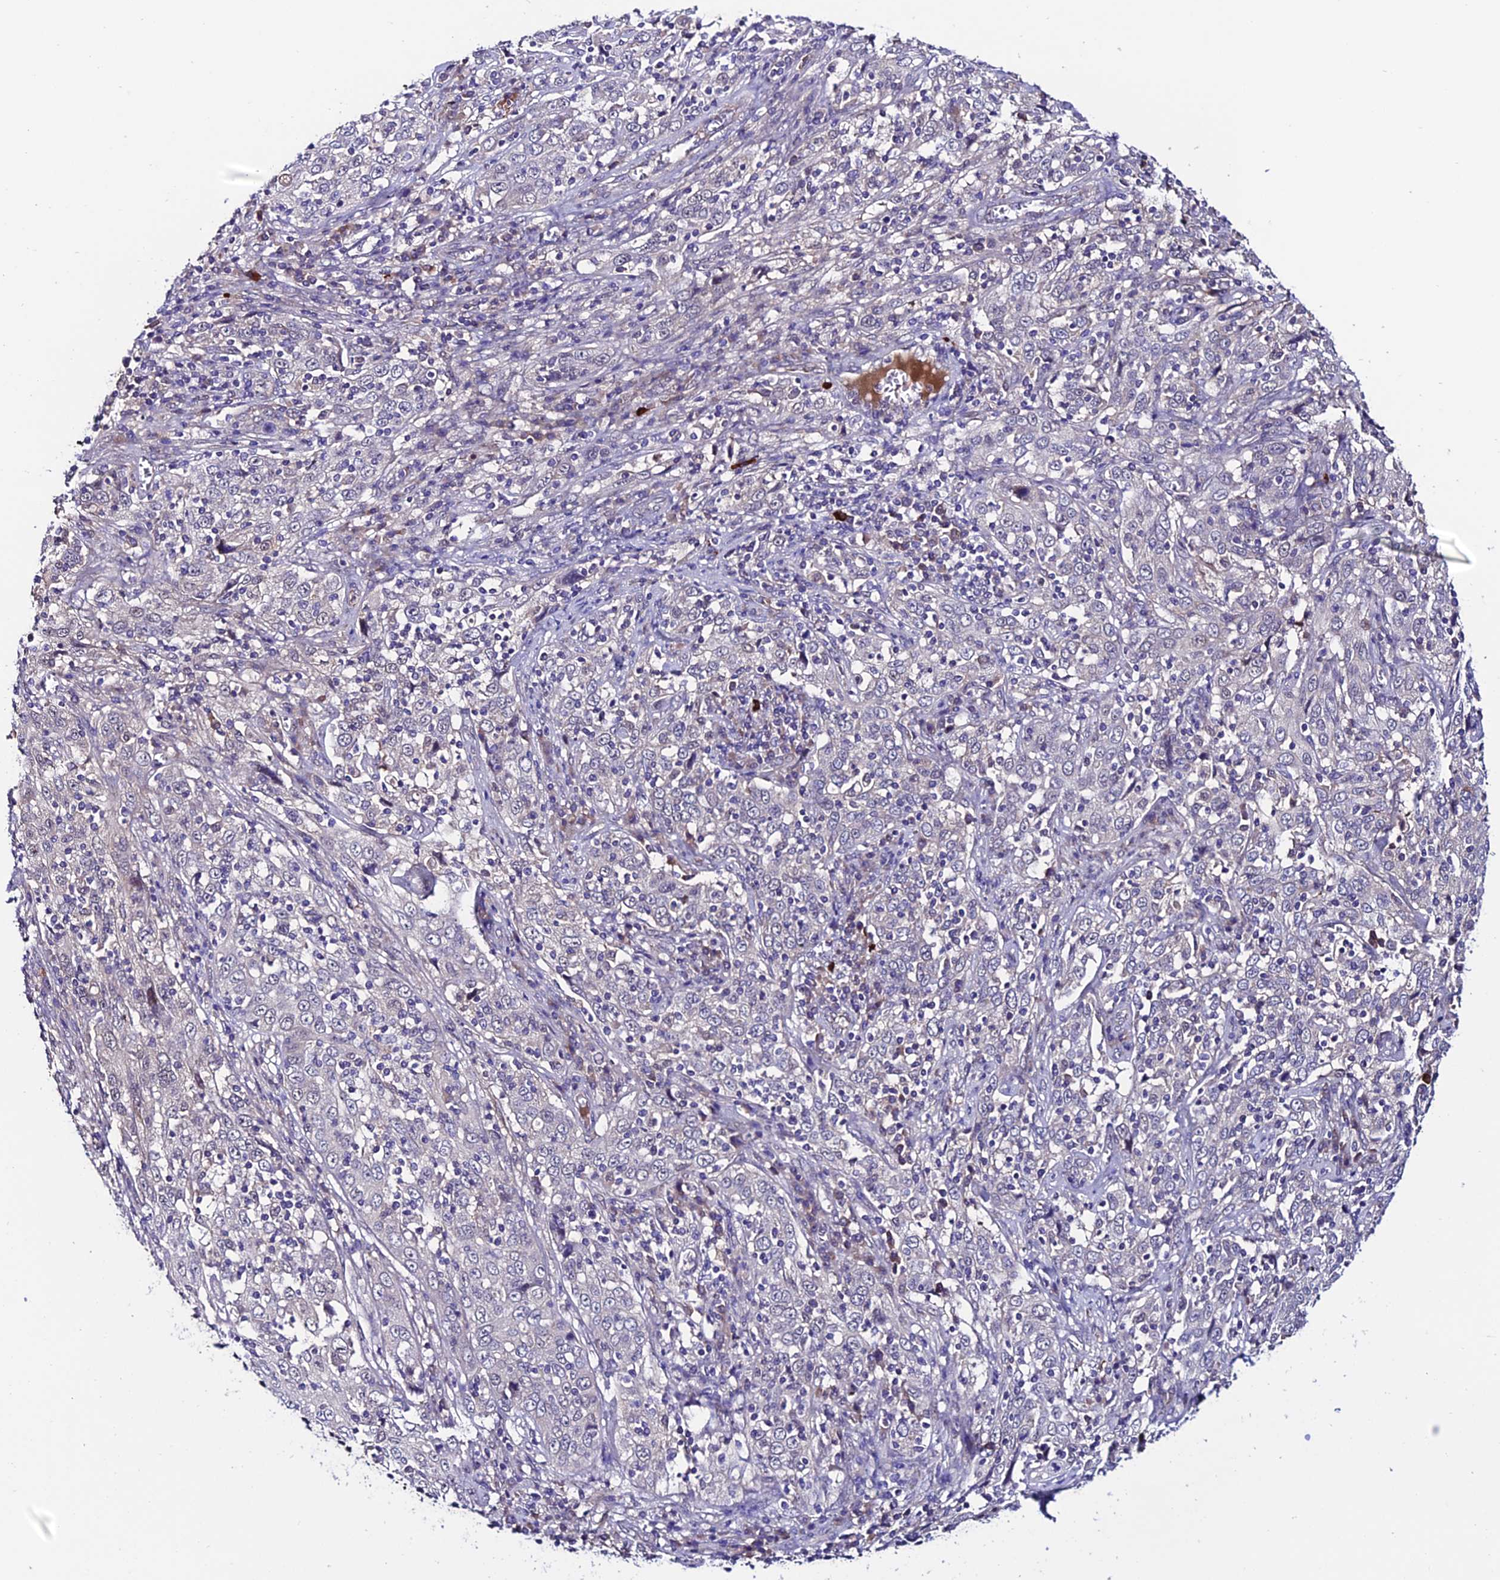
{"staining": {"intensity": "negative", "quantity": "none", "location": "none"}, "tissue": "cervical cancer", "cell_type": "Tumor cells", "image_type": "cancer", "snomed": [{"axis": "morphology", "description": "Squamous cell carcinoma, NOS"}, {"axis": "topography", "description": "Cervix"}], "caption": "High power microscopy histopathology image of an immunohistochemistry image of squamous cell carcinoma (cervical), revealing no significant positivity in tumor cells. The staining was performed using DAB (3,3'-diaminobenzidine) to visualize the protein expression in brown, while the nuclei were stained in blue with hematoxylin (Magnification: 20x).", "gene": "FZD8", "patient": {"sex": "female", "age": 46}}